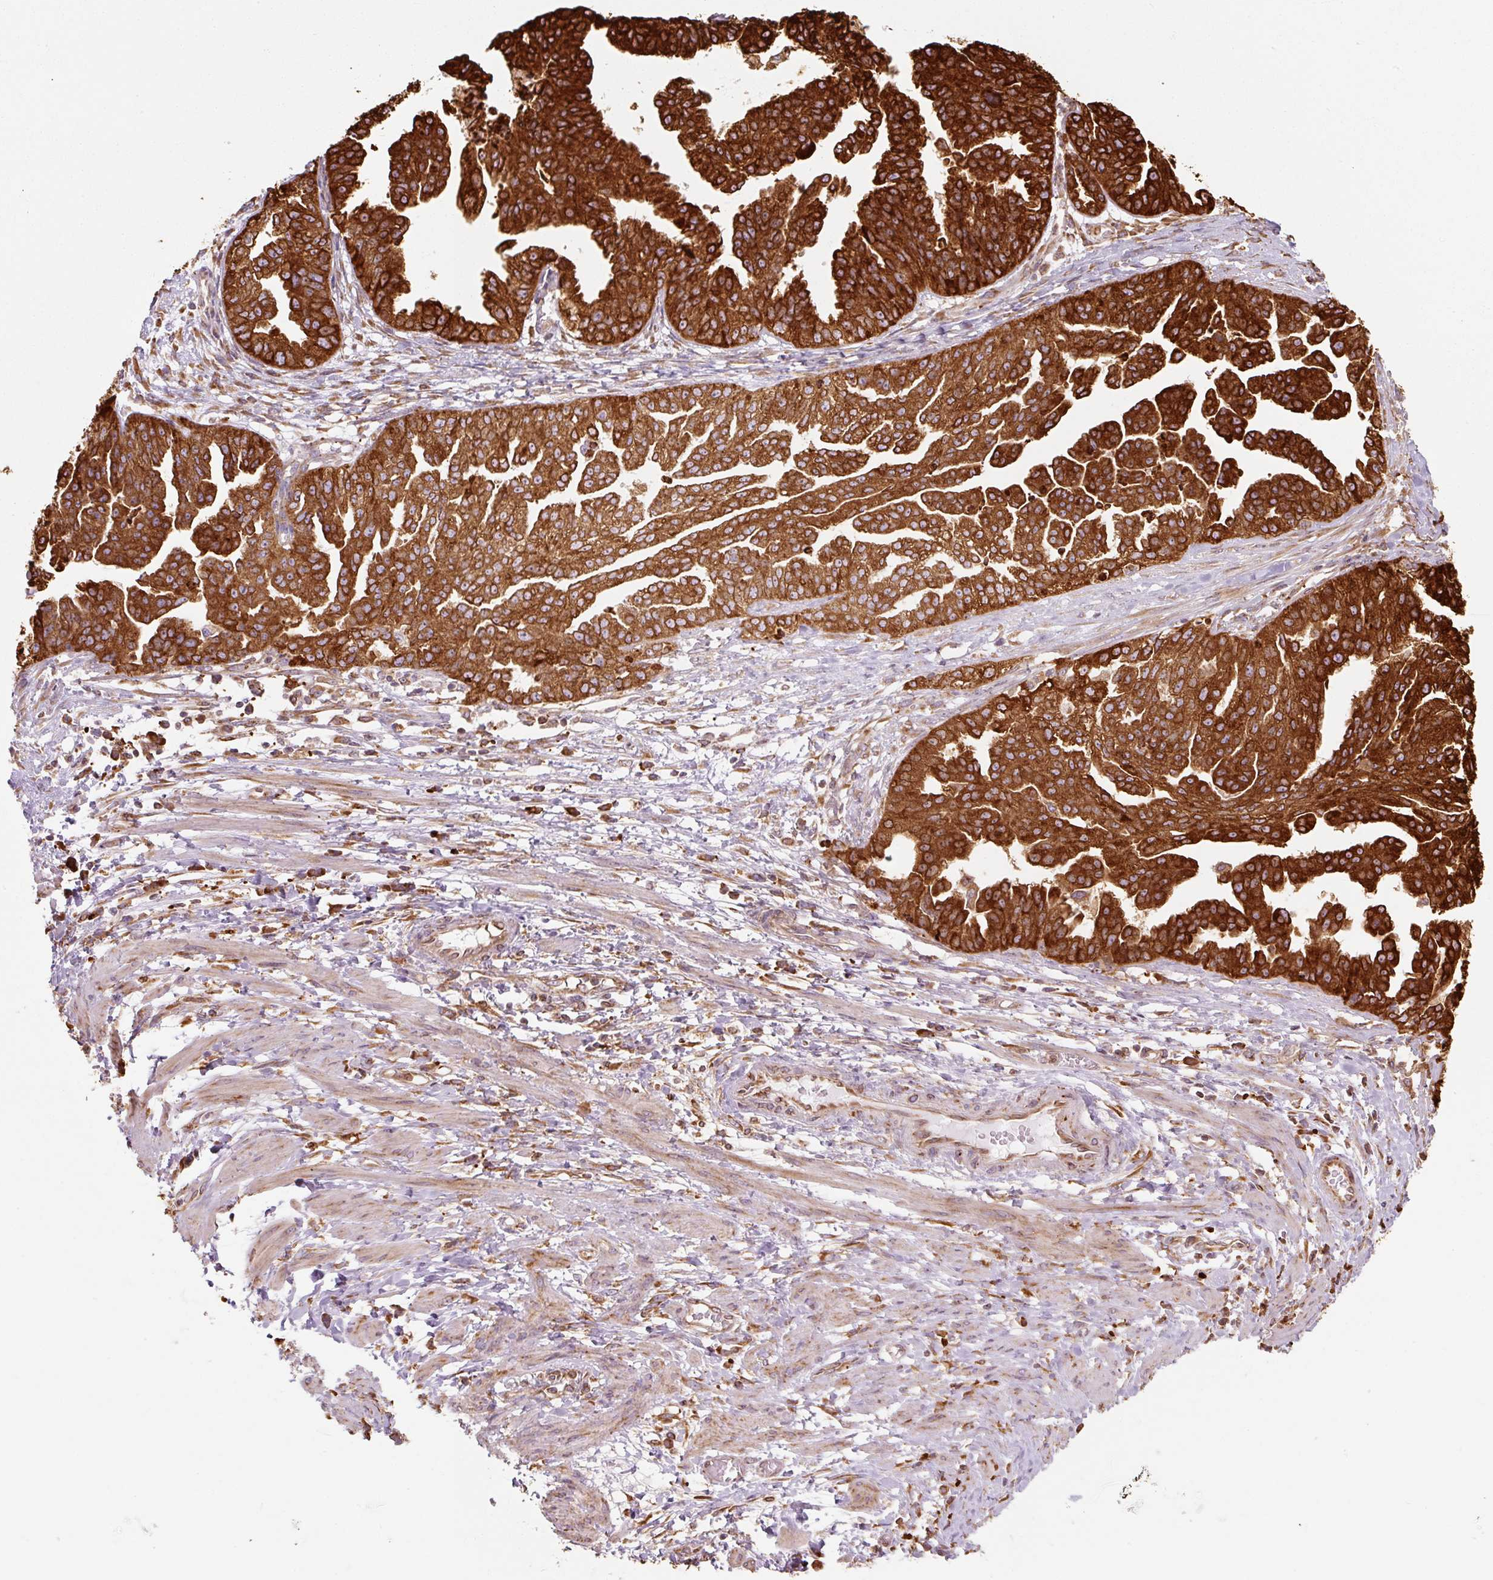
{"staining": {"intensity": "strong", "quantity": ">75%", "location": "cytoplasmic/membranous"}, "tissue": "ovarian cancer", "cell_type": "Tumor cells", "image_type": "cancer", "snomed": [{"axis": "morphology", "description": "Cystadenocarcinoma, serous, NOS"}, {"axis": "topography", "description": "Ovary"}], "caption": "Ovarian serous cystadenocarcinoma stained with a protein marker shows strong staining in tumor cells.", "gene": "PRKCSH", "patient": {"sex": "female", "age": 58}}